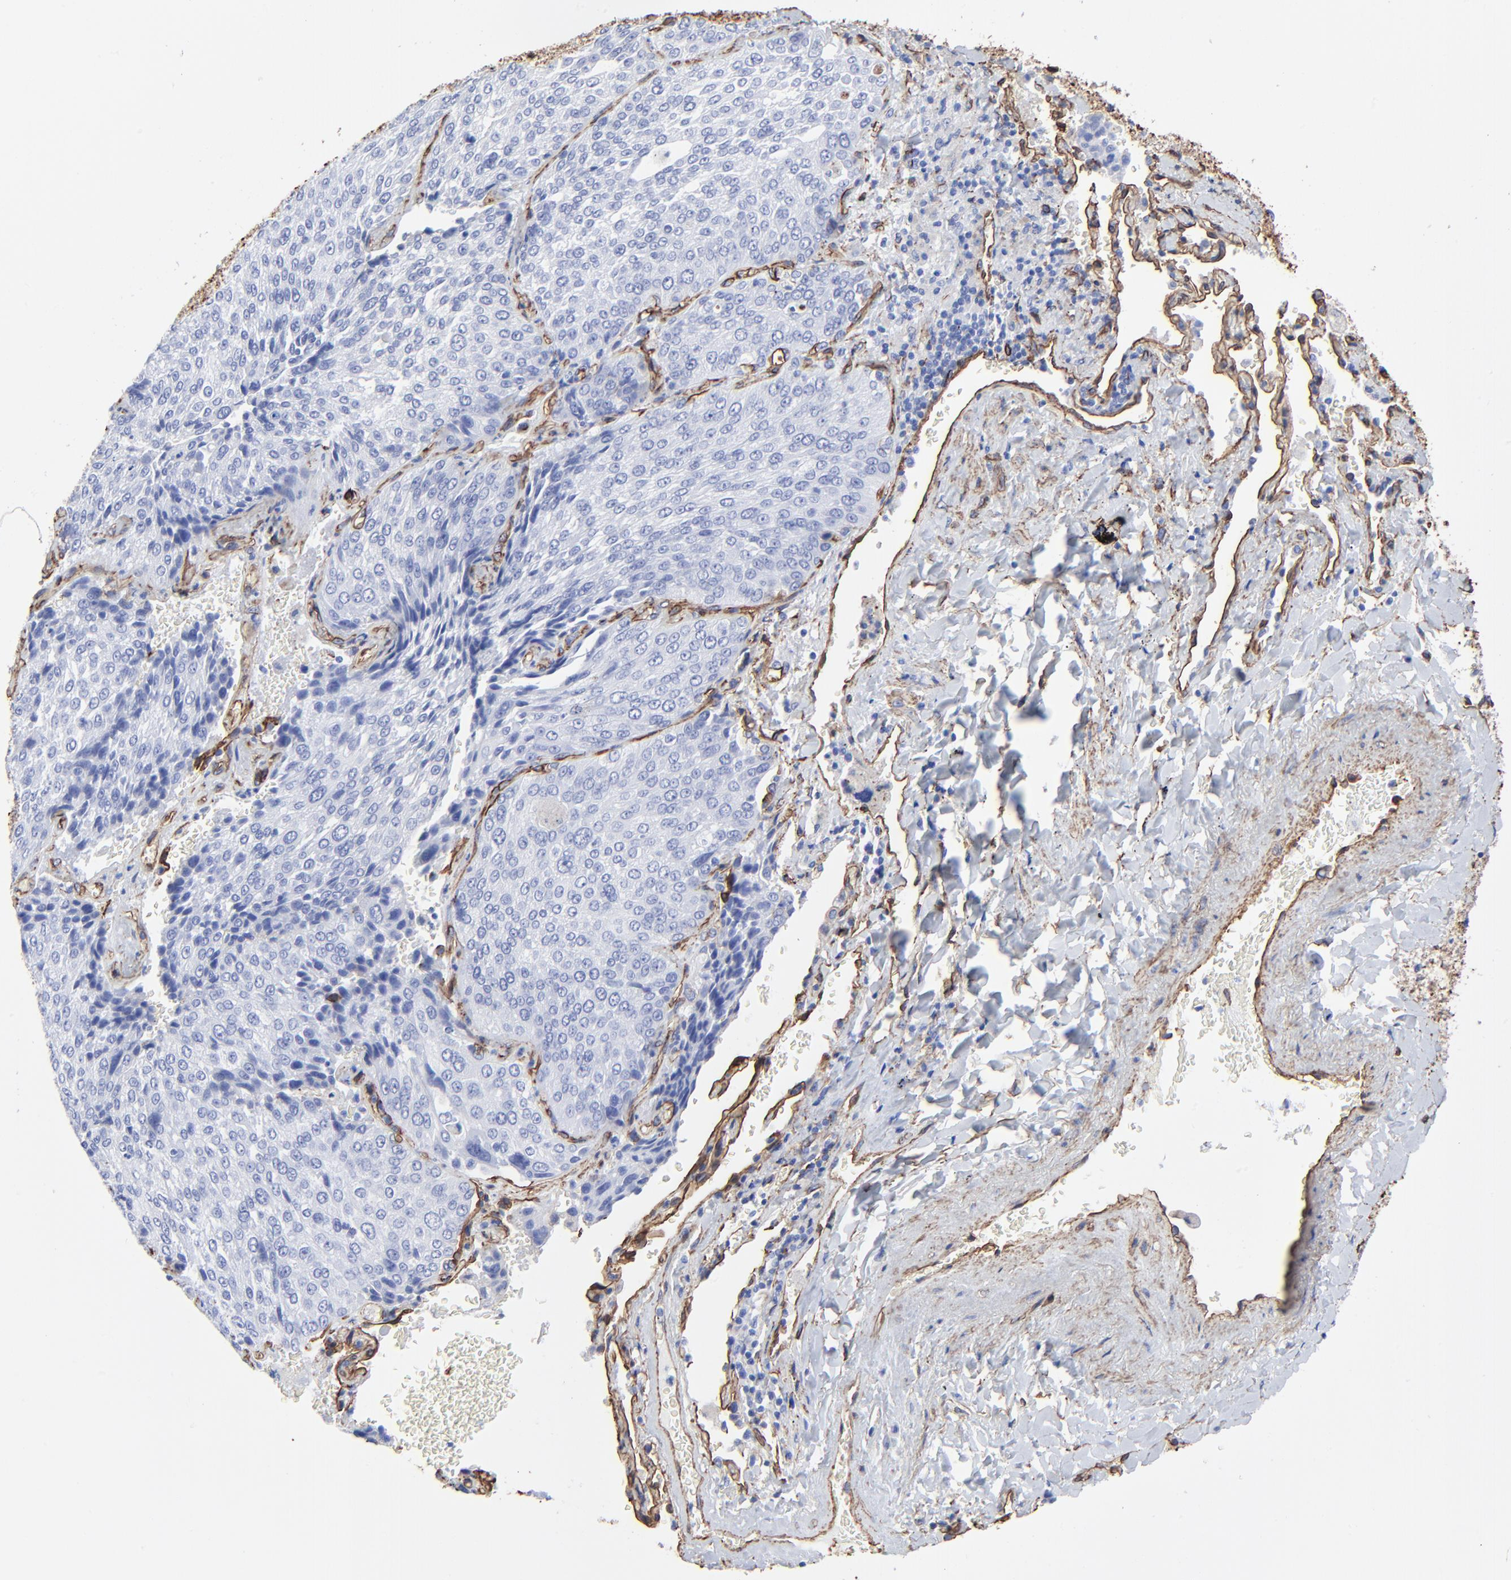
{"staining": {"intensity": "negative", "quantity": "none", "location": "none"}, "tissue": "lung cancer", "cell_type": "Tumor cells", "image_type": "cancer", "snomed": [{"axis": "morphology", "description": "Squamous cell carcinoma, NOS"}, {"axis": "topography", "description": "Lung"}], "caption": "This is an immunohistochemistry image of human lung cancer. There is no positivity in tumor cells.", "gene": "CAV1", "patient": {"sex": "male", "age": 54}}